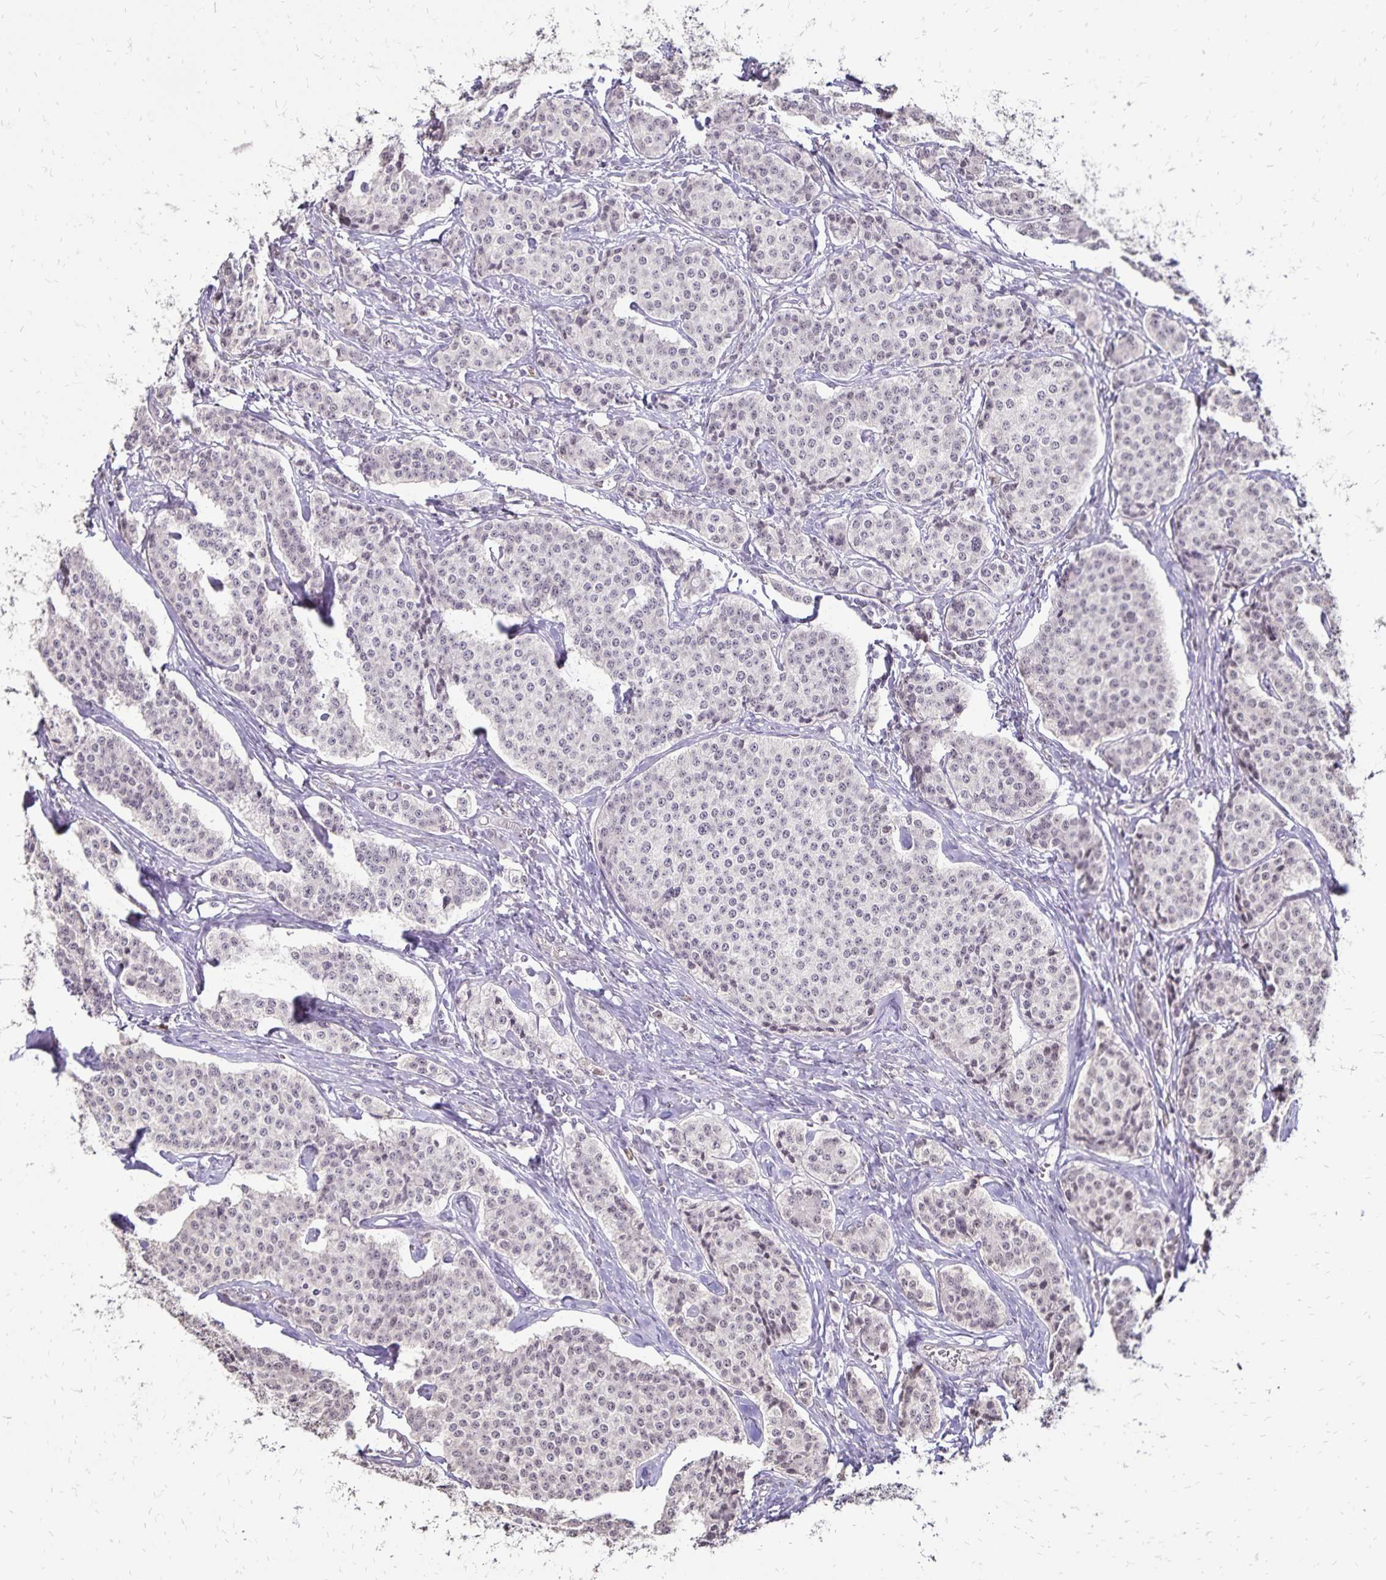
{"staining": {"intensity": "negative", "quantity": "none", "location": "none"}, "tissue": "carcinoid", "cell_type": "Tumor cells", "image_type": "cancer", "snomed": [{"axis": "morphology", "description": "Carcinoid, malignant, NOS"}, {"axis": "topography", "description": "Small intestine"}], "caption": "Immunohistochemistry of human malignant carcinoid displays no staining in tumor cells.", "gene": "POLB", "patient": {"sex": "female", "age": 64}}